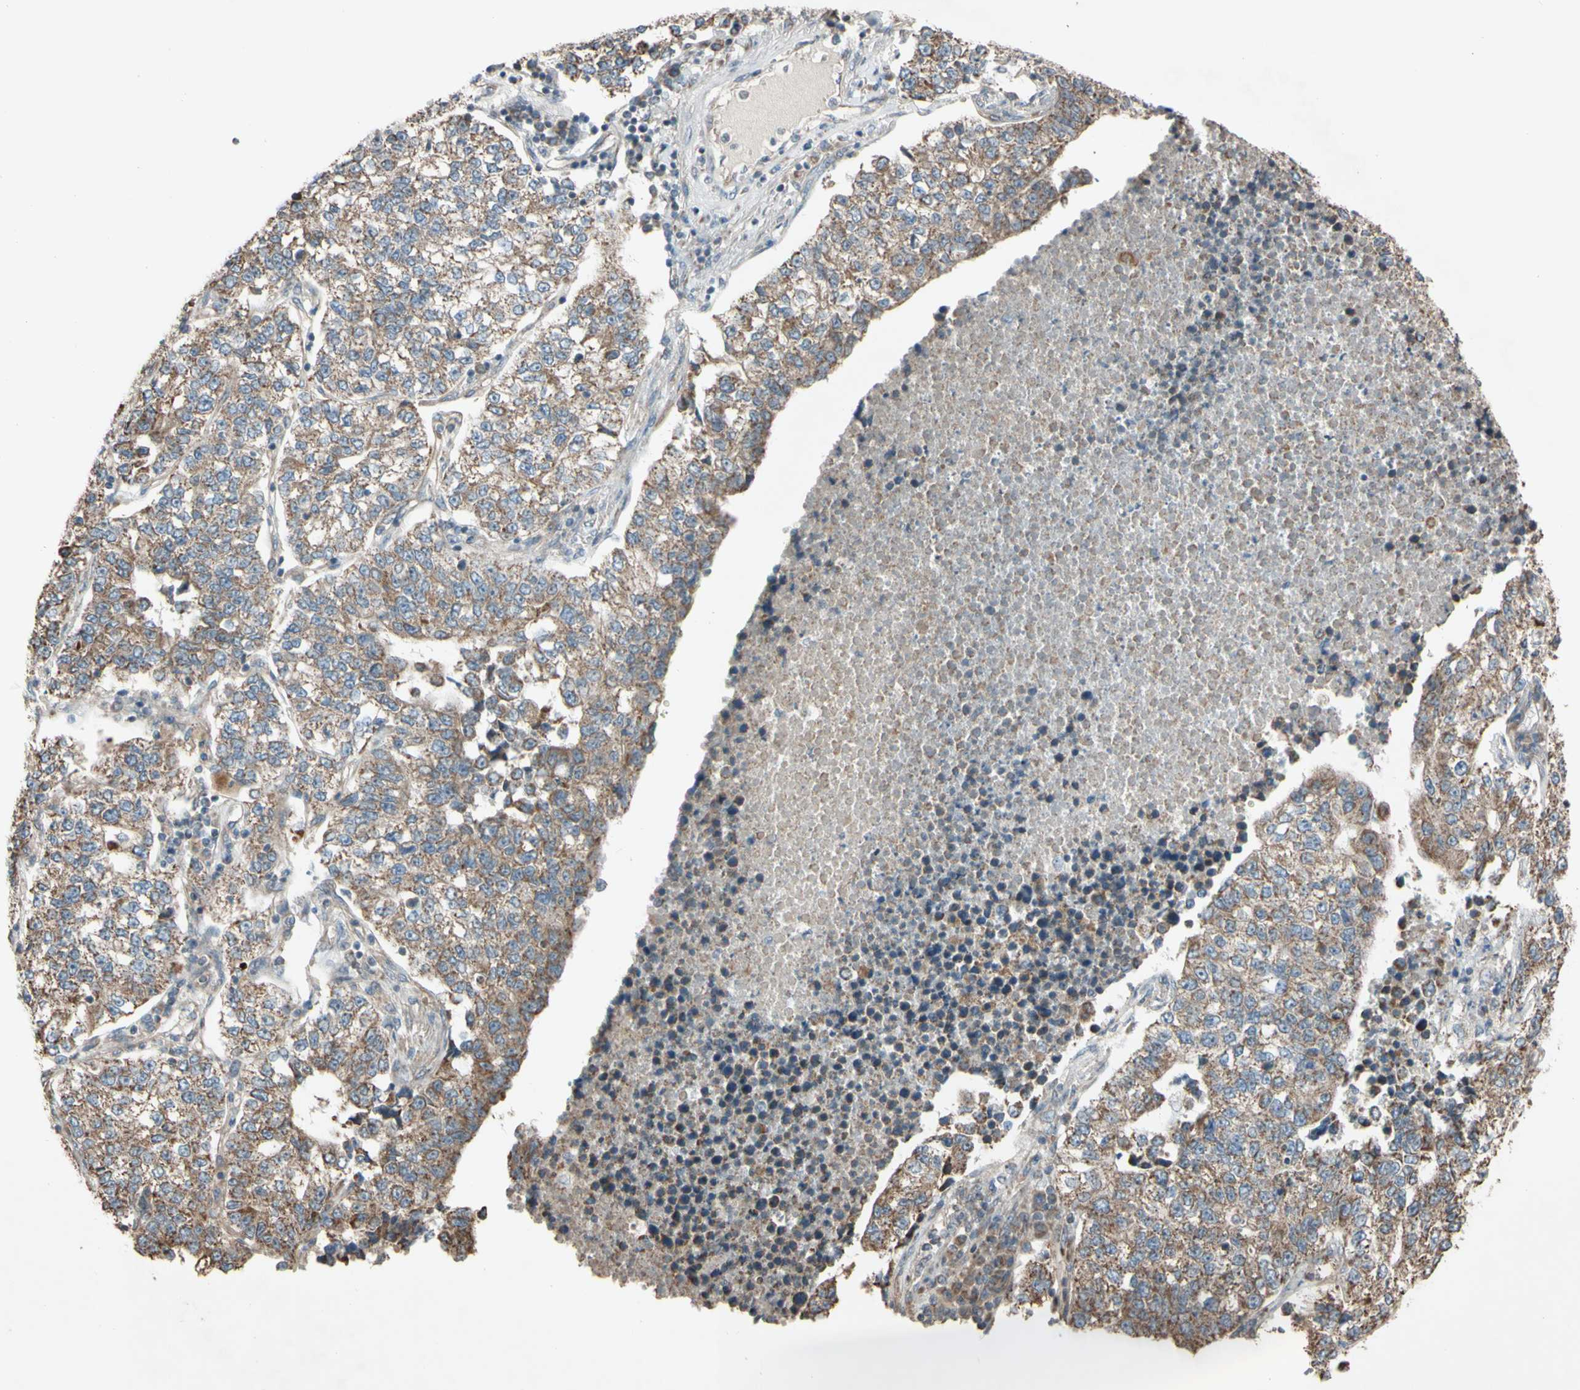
{"staining": {"intensity": "moderate", "quantity": ">75%", "location": "cytoplasmic/membranous"}, "tissue": "lung cancer", "cell_type": "Tumor cells", "image_type": "cancer", "snomed": [{"axis": "morphology", "description": "Adenocarcinoma, NOS"}, {"axis": "topography", "description": "Lung"}], "caption": "Adenocarcinoma (lung) stained with DAB IHC shows medium levels of moderate cytoplasmic/membranous positivity in approximately >75% of tumor cells.", "gene": "ACOT8", "patient": {"sex": "male", "age": 49}}